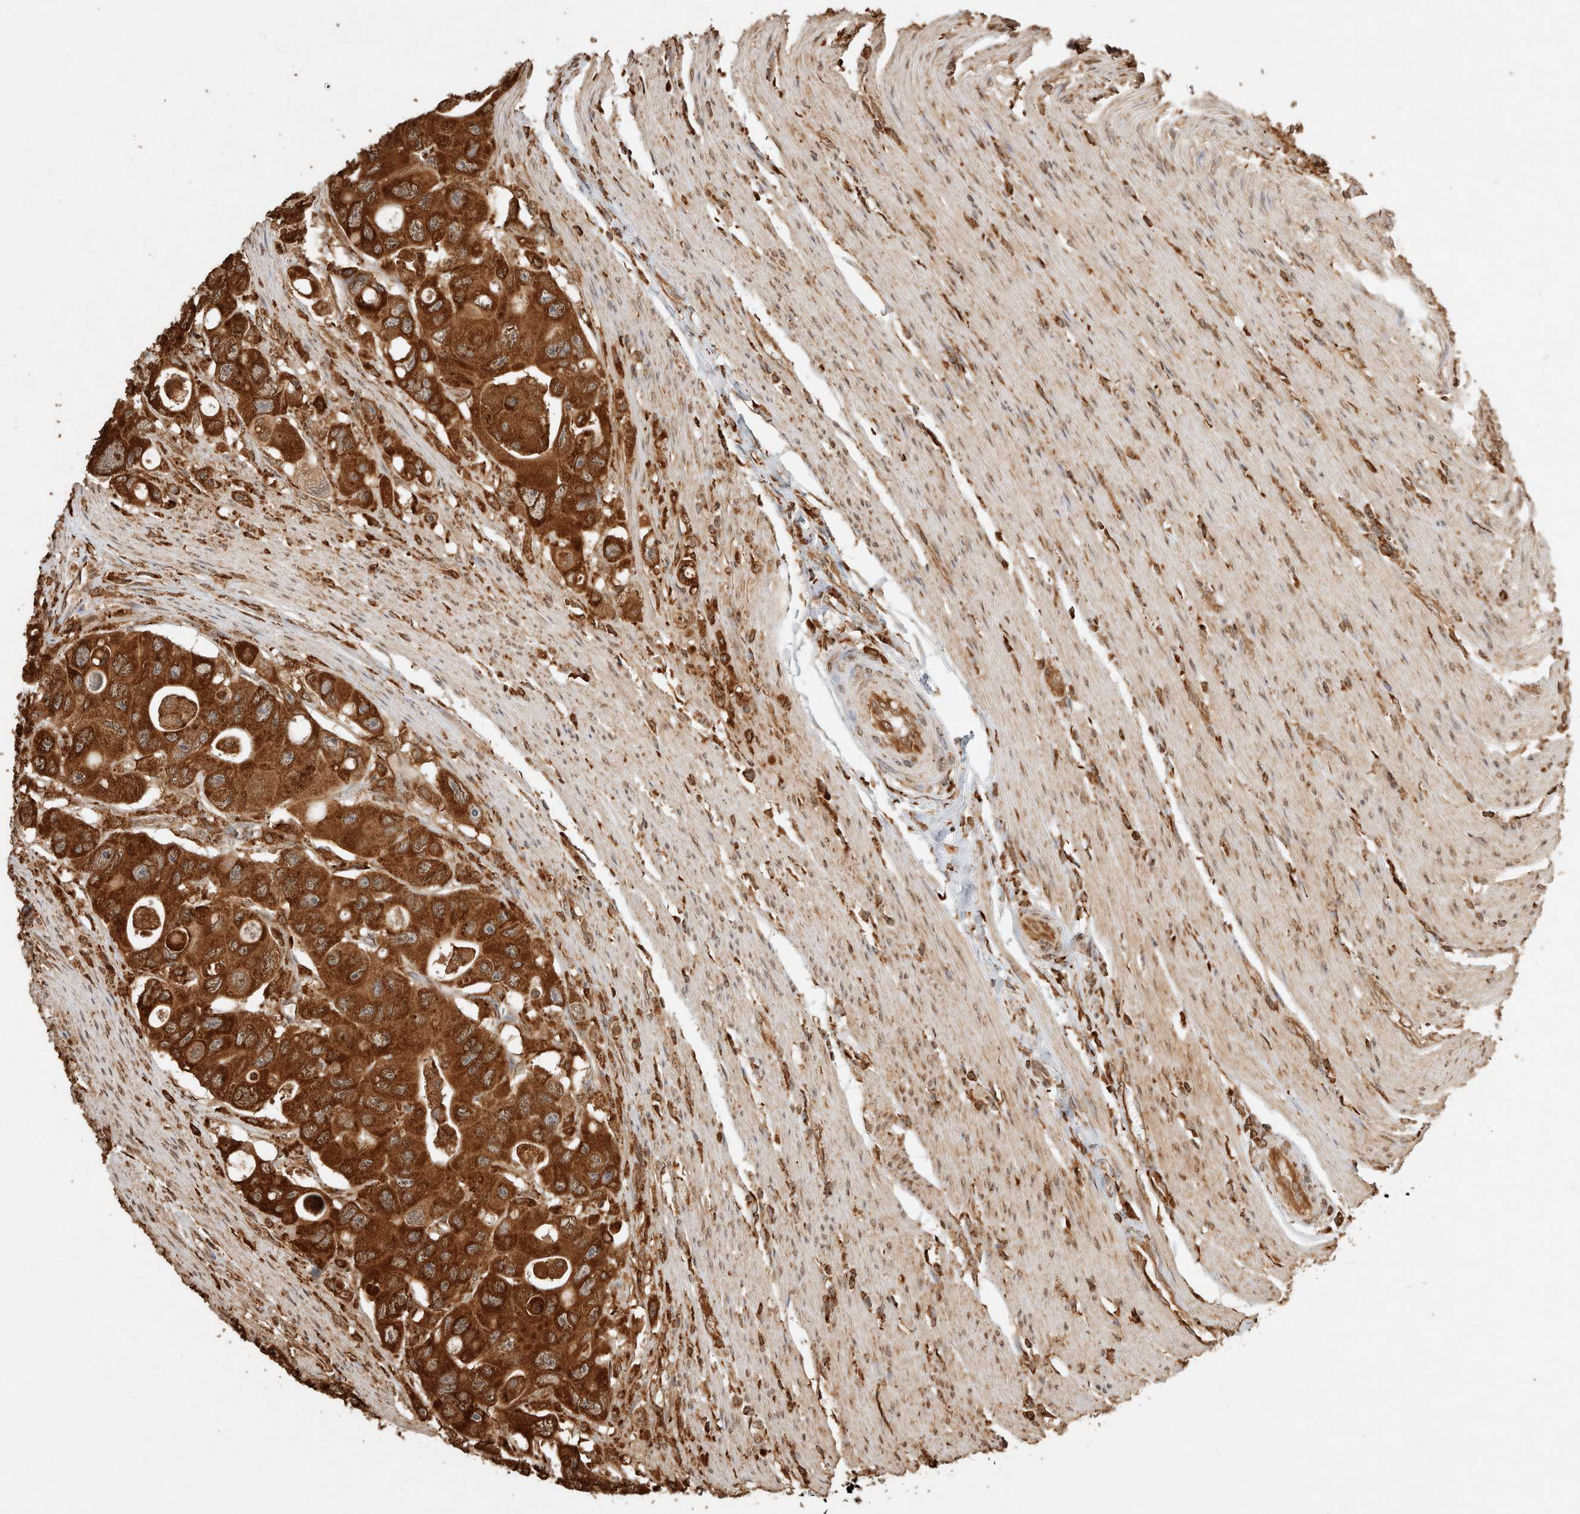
{"staining": {"intensity": "strong", "quantity": ">75%", "location": "cytoplasmic/membranous"}, "tissue": "colorectal cancer", "cell_type": "Tumor cells", "image_type": "cancer", "snomed": [{"axis": "morphology", "description": "Adenocarcinoma, NOS"}, {"axis": "topography", "description": "Colon"}], "caption": "Immunohistochemical staining of human colorectal cancer (adenocarcinoma) demonstrates high levels of strong cytoplasmic/membranous protein positivity in approximately >75% of tumor cells.", "gene": "ERAP1", "patient": {"sex": "female", "age": 46}}